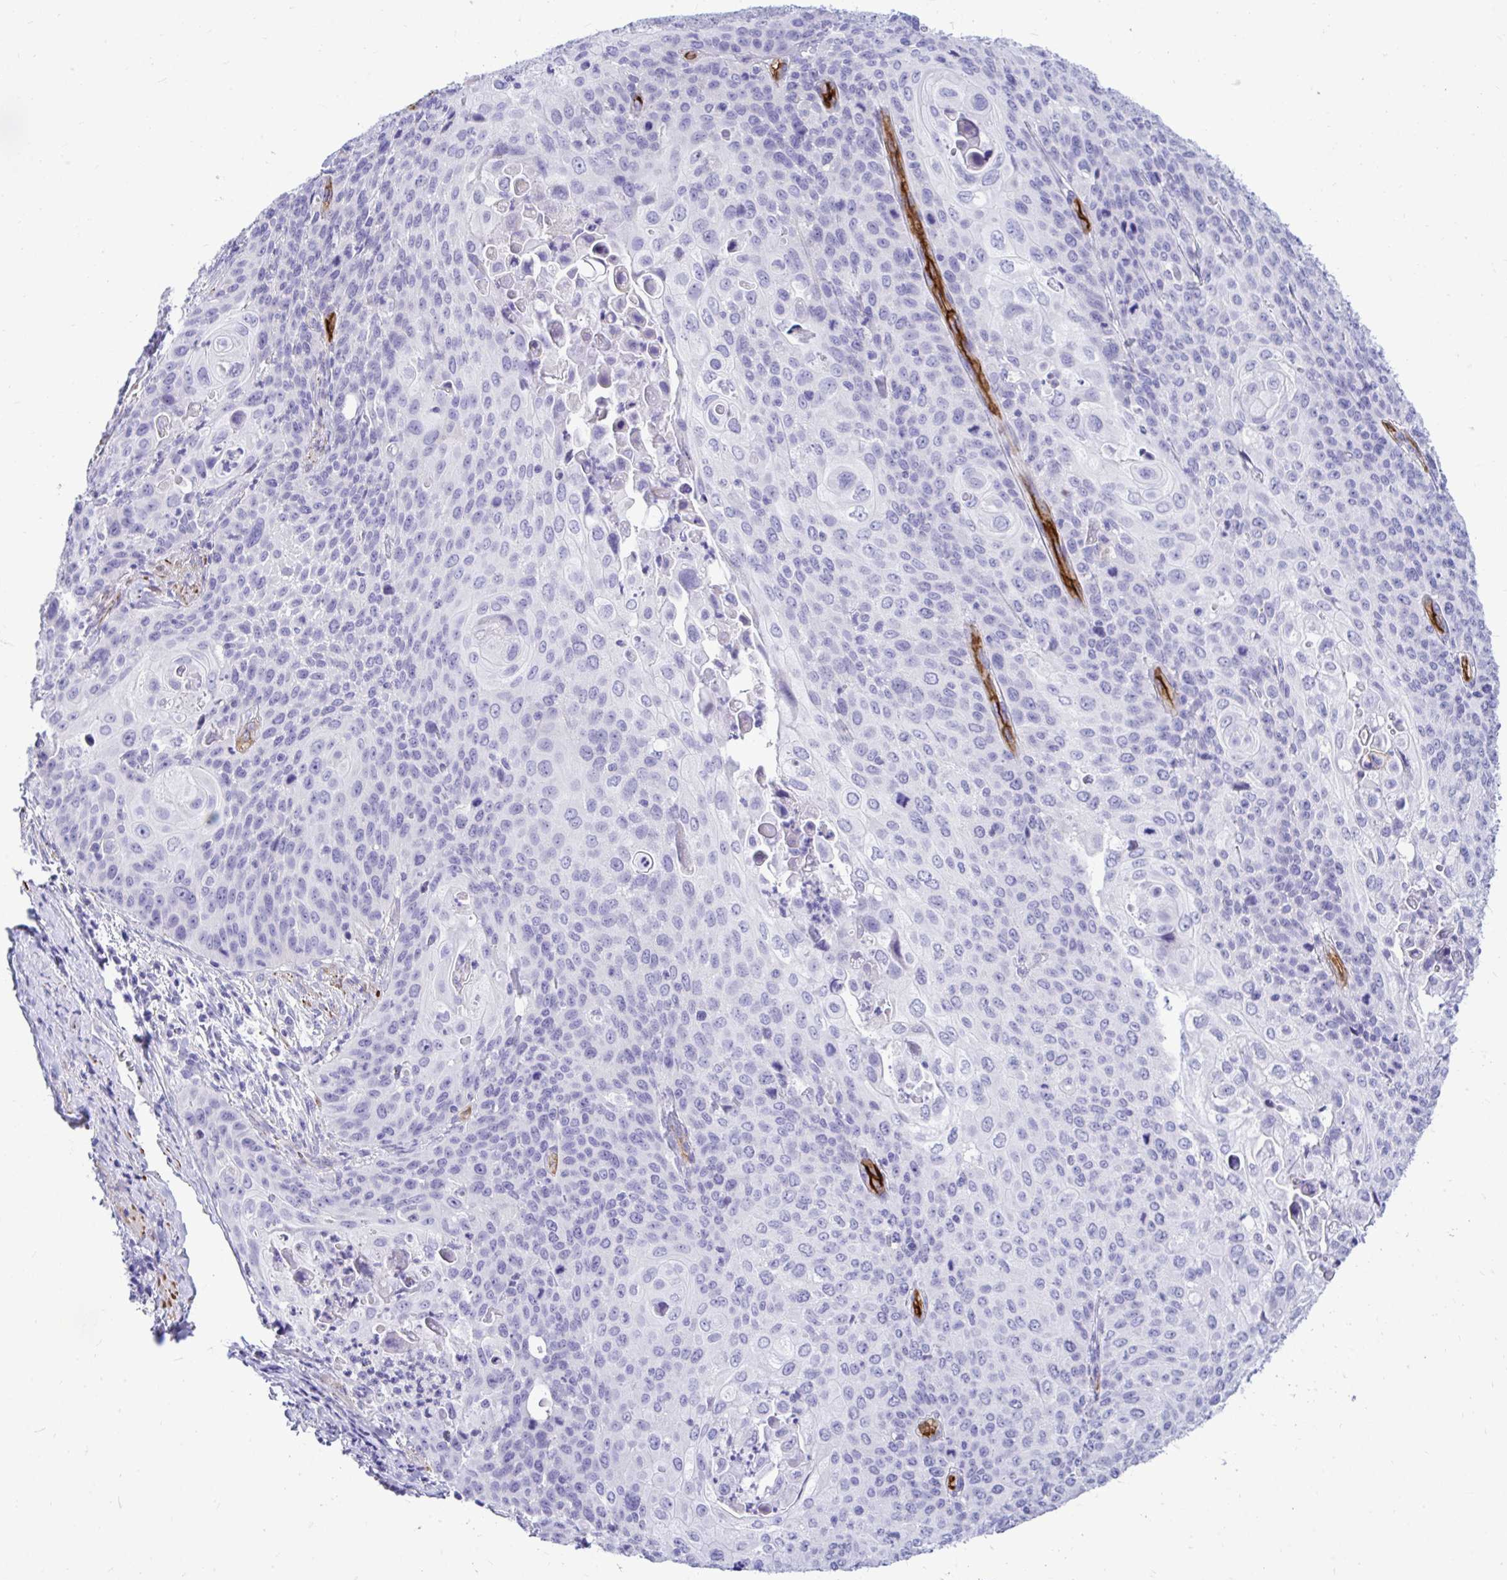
{"staining": {"intensity": "negative", "quantity": "none", "location": "none"}, "tissue": "cervical cancer", "cell_type": "Tumor cells", "image_type": "cancer", "snomed": [{"axis": "morphology", "description": "Squamous cell carcinoma, NOS"}, {"axis": "topography", "description": "Cervix"}], "caption": "Immunohistochemistry (IHC) histopathology image of human cervical squamous cell carcinoma stained for a protein (brown), which exhibits no positivity in tumor cells.", "gene": "ABCG2", "patient": {"sex": "female", "age": 65}}